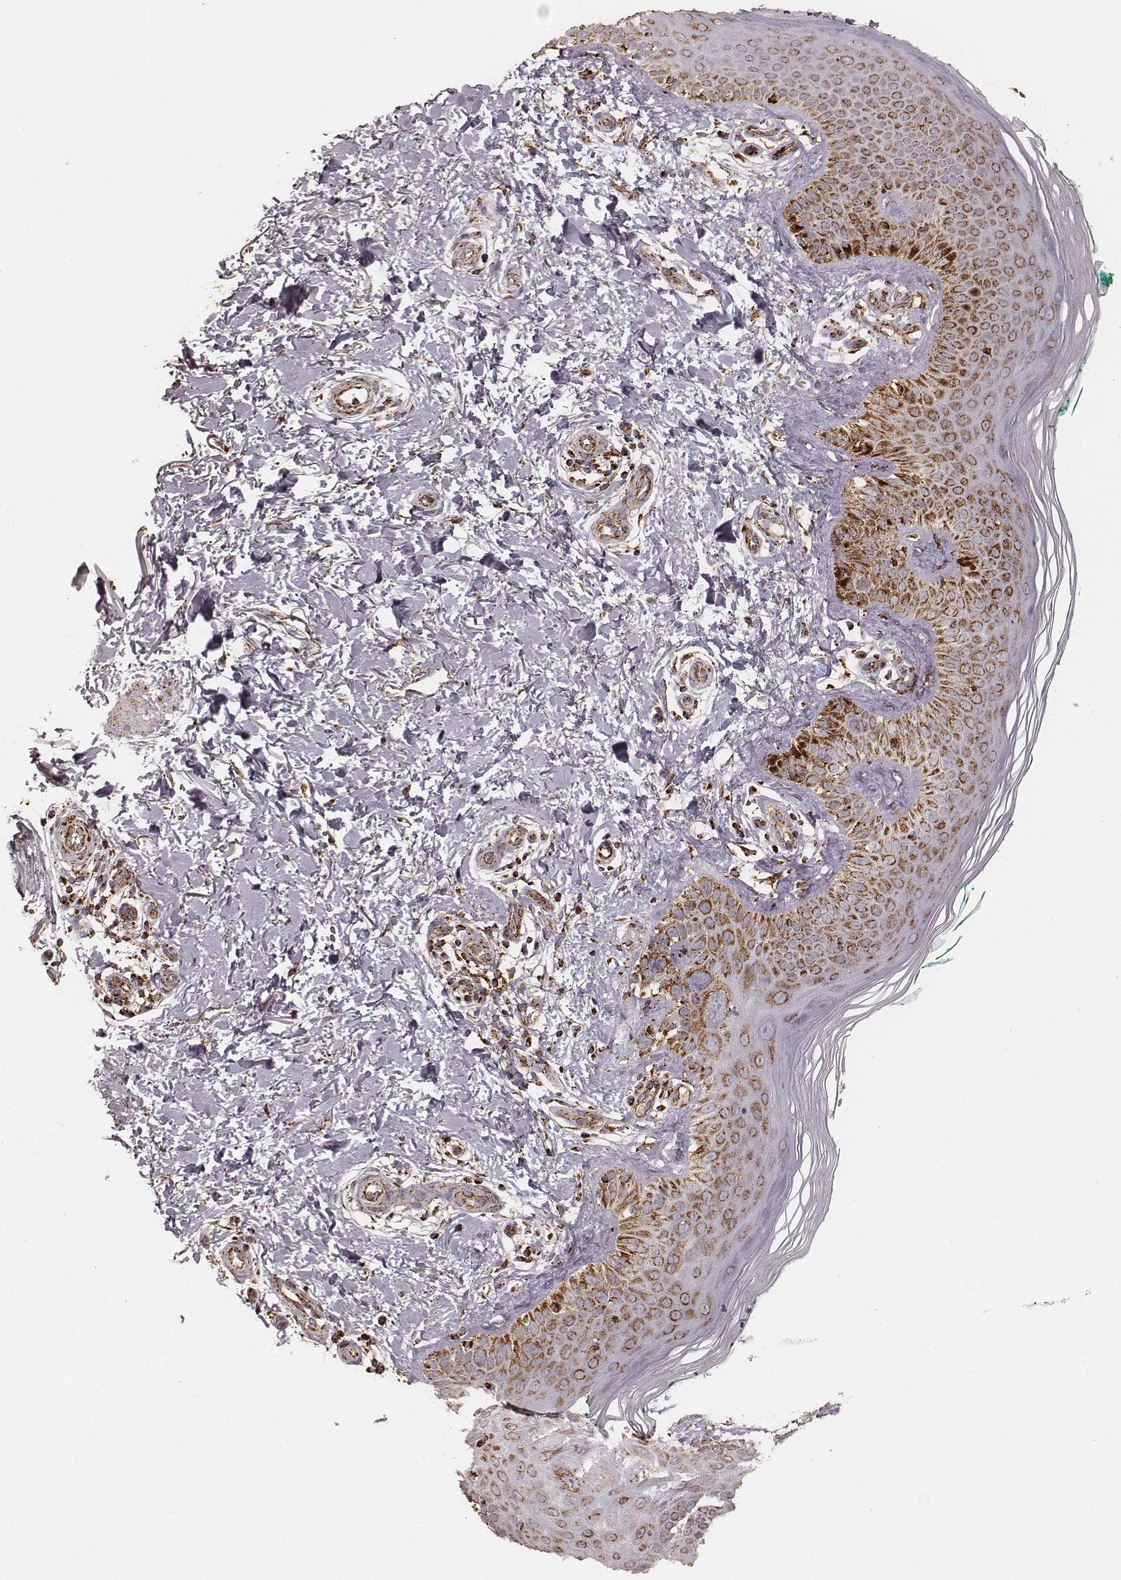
{"staining": {"intensity": "moderate", "quantity": ">75%", "location": "cytoplasmic/membranous"}, "tissue": "skin", "cell_type": "Fibroblasts", "image_type": "normal", "snomed": [{"axis": "morphology", "description": "Normal tissue, NOS"}, {"axis": "morphology", "description": "Inflammation, NOS"}, {"axis": "morphology", "description": "Fibrosis, NOS"}, {"axis": "topography", "description": "Skin"}], "caption": "Brown immunohistochemical staining in normal human skin exhibits moderate cytoplasmic/membranous positivity in about >75% of fibroblasts.", "gene": "CS", "patient": {"sex": "male", "age": 71}}